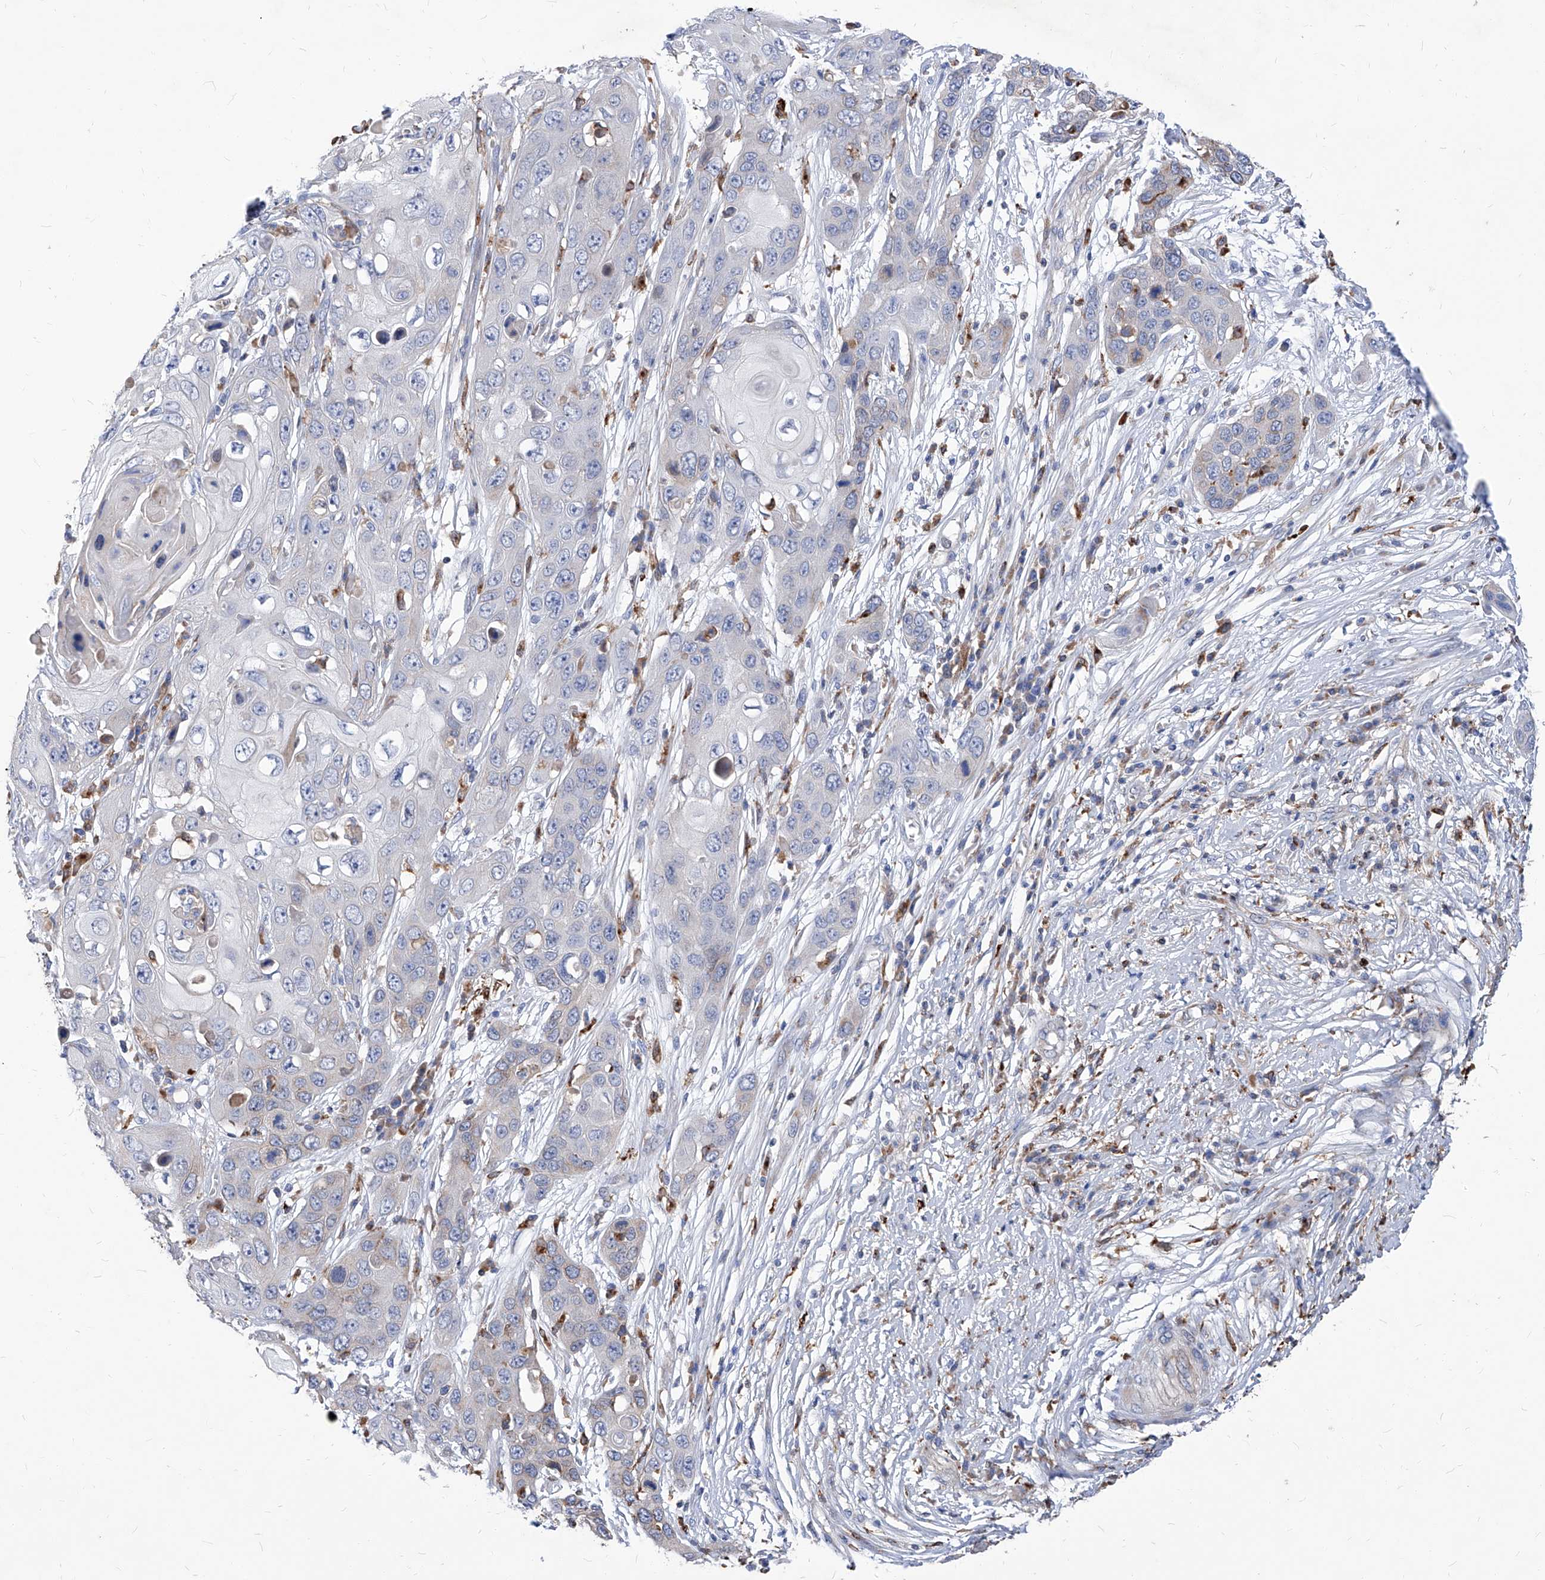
{"staining": {"intensity": "negative", "quantity": "none", "location": "none"}, "tissue": "skin cancer", "cell_type": "Tumor cells", "image_type": "cancer", "snomed": [{"axis": "morphology", "description": "Squamous cell carcinoma, NOS"}, {"axis": "topography", "description": "Skin"}], "caption": "Skin squamous cell carcinoma stained for a protein using immunohistochemistry exhibits no positivity tumor cells.", "gene": "UBOX5", "patient": {"sex": "male", "age": 55}}